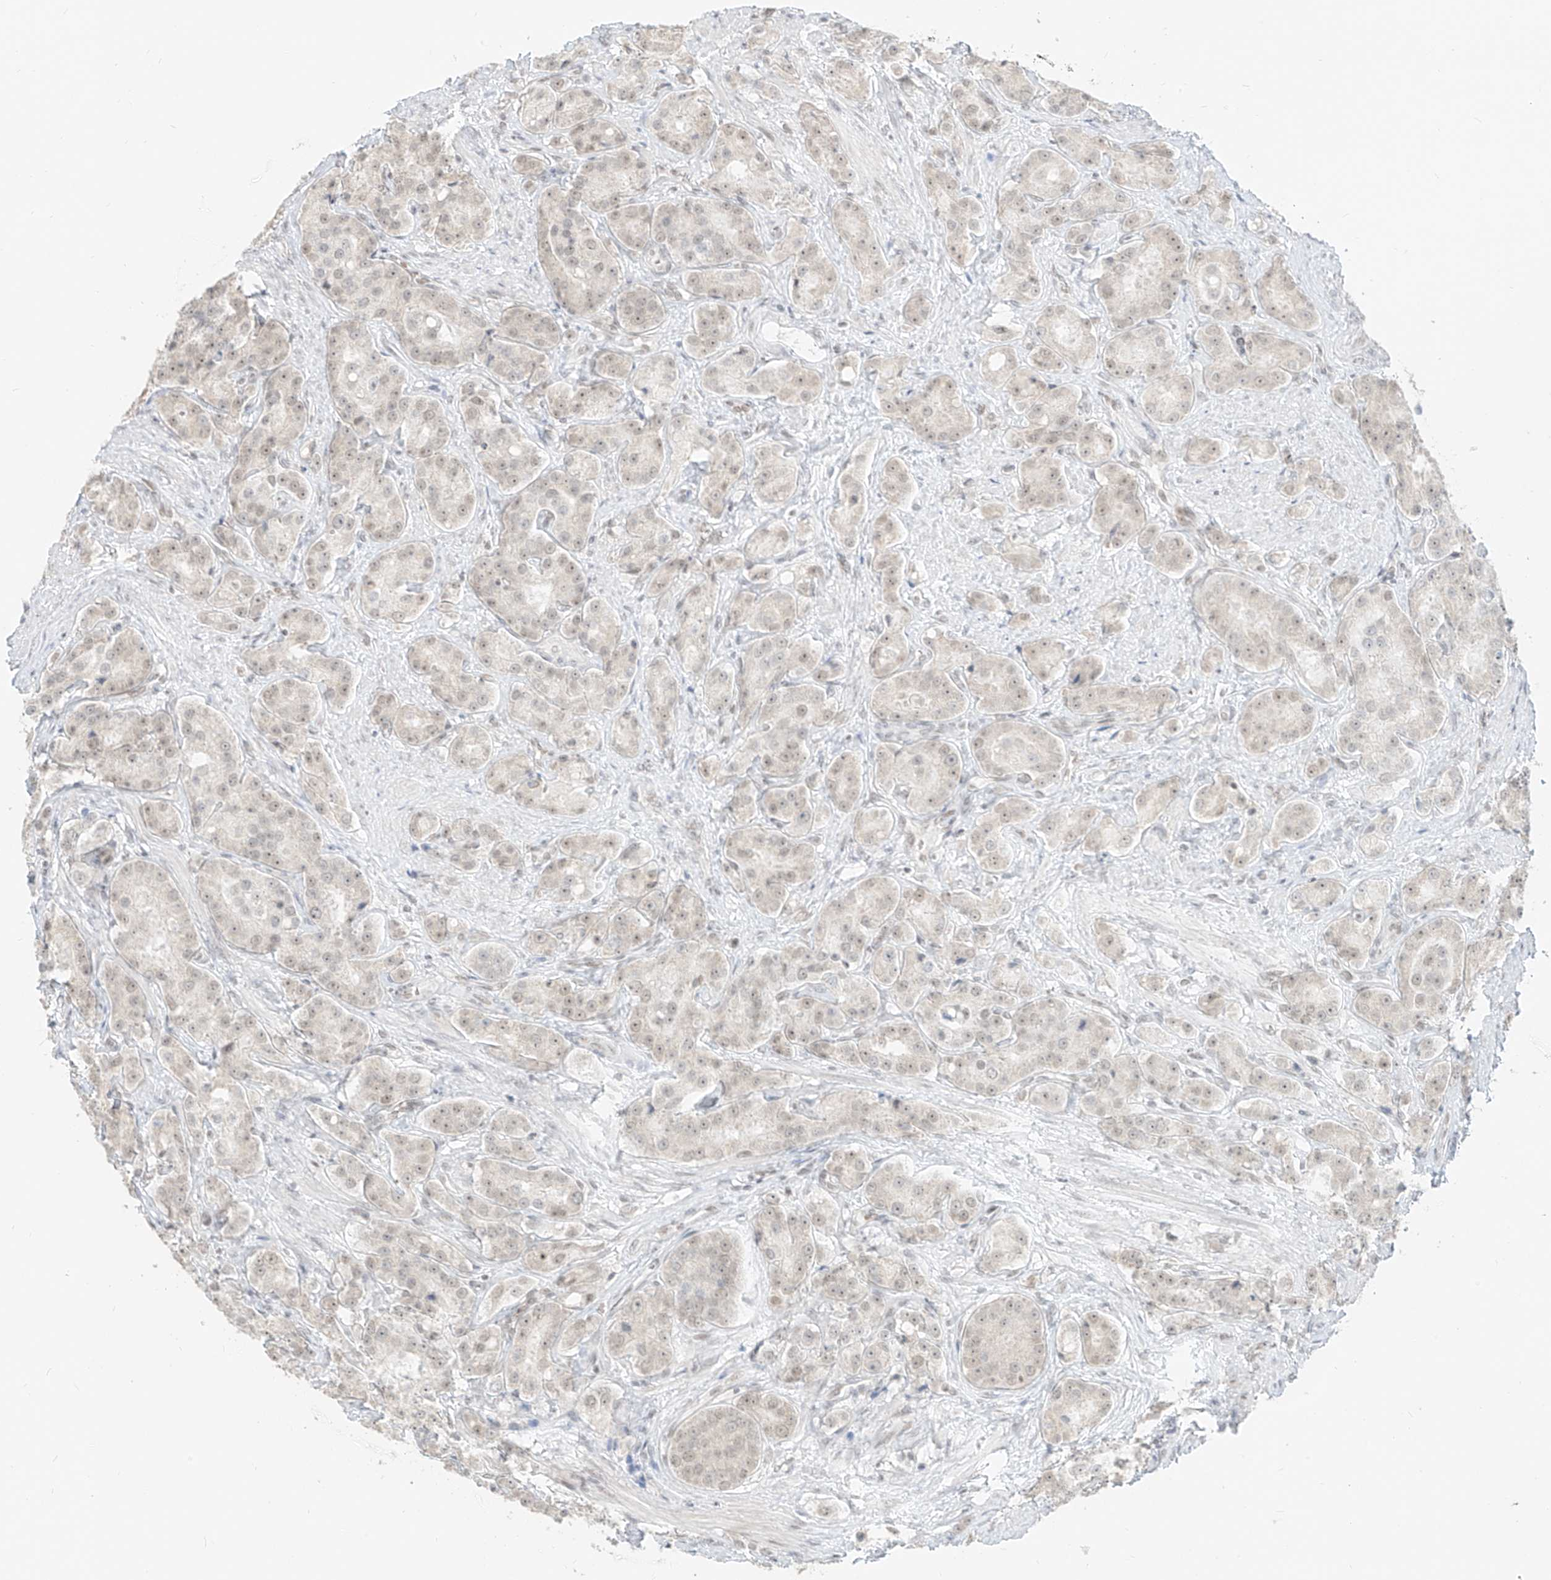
{"staining": {"intensity": "weak", "quantity": ">75%", "location": "nuclear"}, "tissue": "prostate cancer", "cell_type": "Tumor cells", "image_type": "cancer", "snomed": [{"axis": "morphology", "description": "Adenocarcinoma, High grade"}, {"axis": "topography", "description": "Prostate"}], "caption": "The immunohistochemical stain highlights weak nuclear expression in tumor cells of prostate cancer tissue.", "gene": "SUPT5H", "patient": {"sex": "male", "age": 60}}